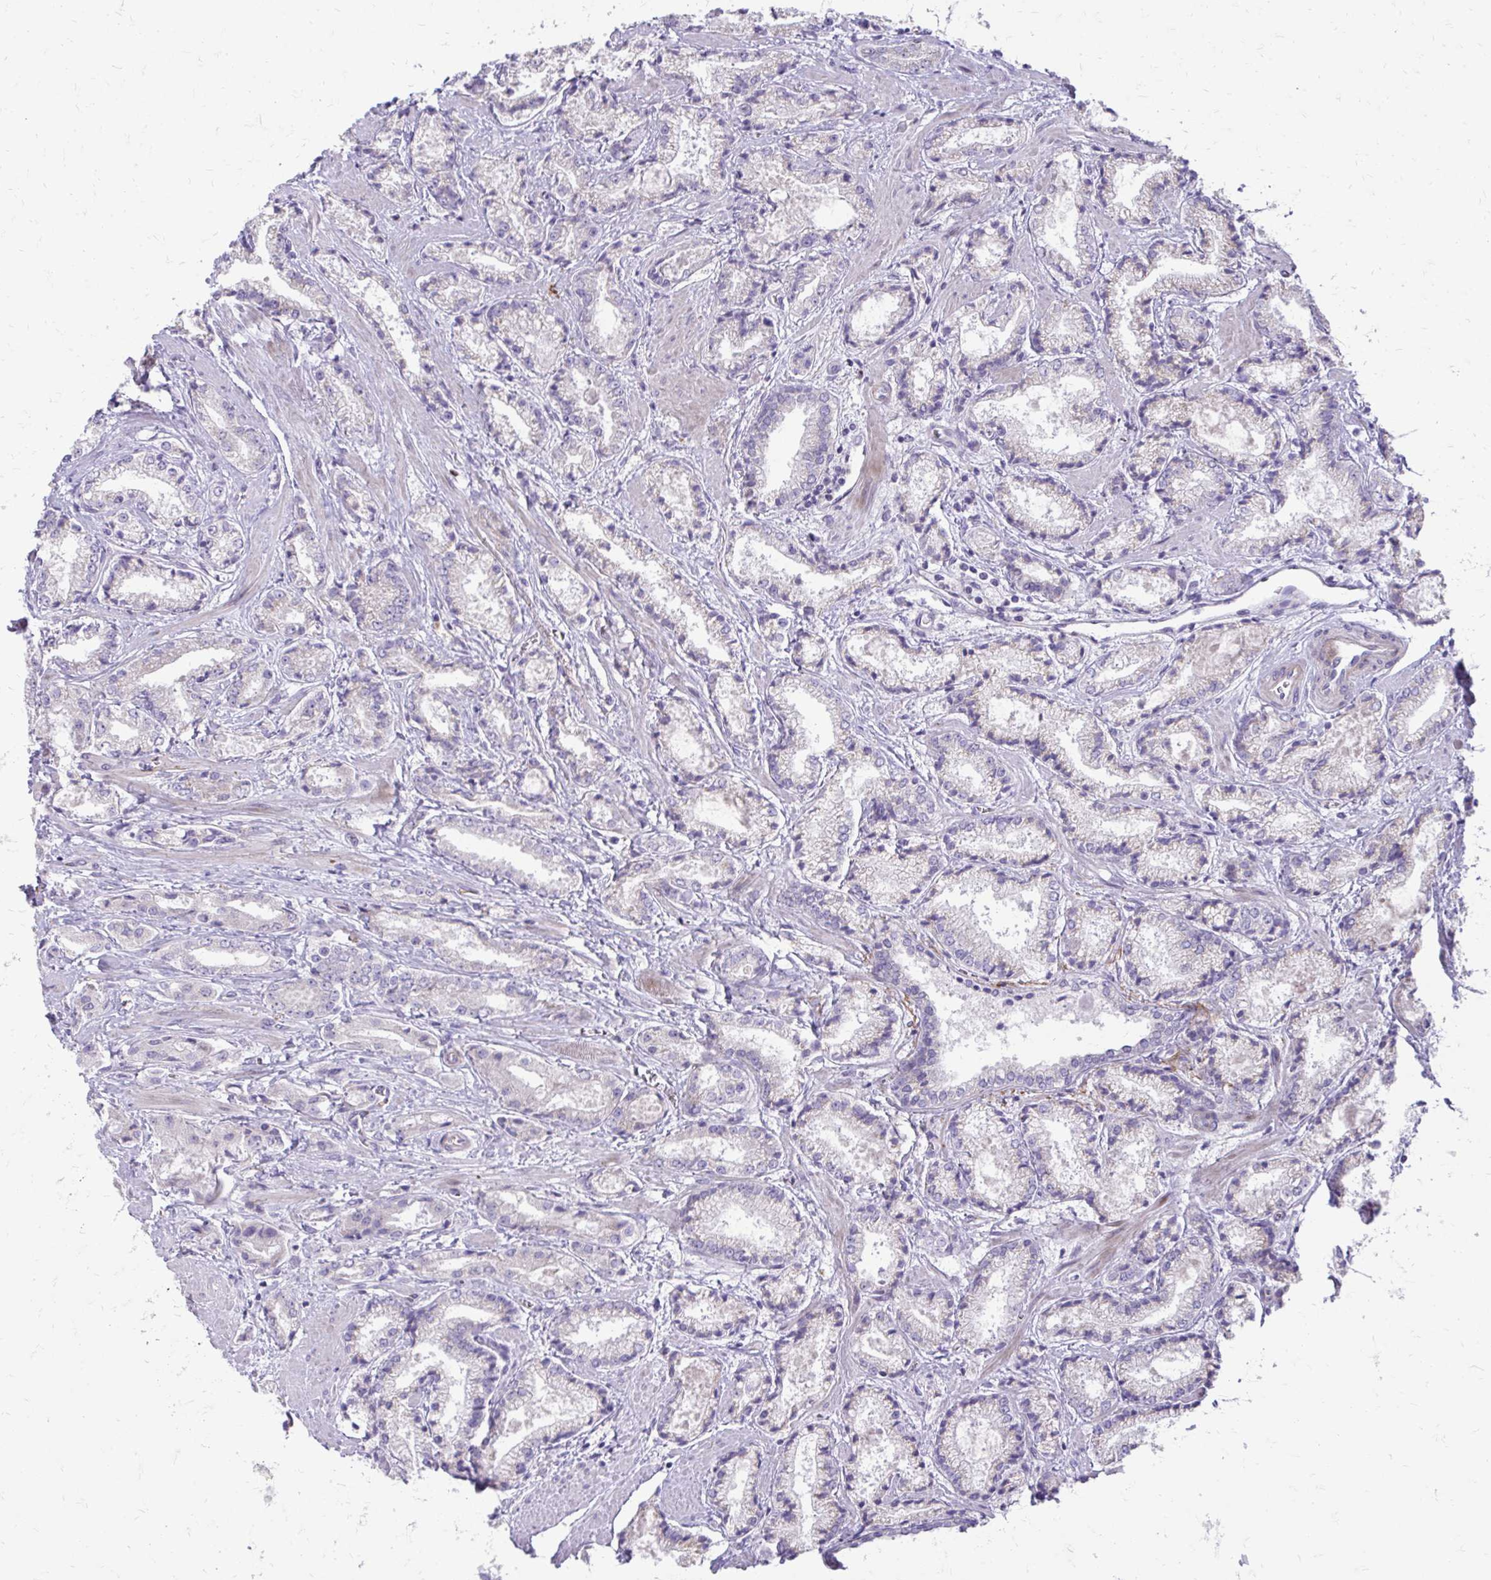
{"staining": {"intensity": "weak", "quantity": "<25%", "location": "cytoplasmic/membranous"}, "tissue": "prostate cancer", "cell_type": "Tumor cells", "image_type": "cancer", "snomed": [{"axis": "morphology", "description": "Adenocarcinoma, High grade"}, {"axis": "topography", "description": "Prostate"}], "caption": "Immunohistochemistry (IHC) histopathology image of human prostate adenocarcinoma (high-grade) stained for a protein (brown), which shows no positivity in tumor cells.", "gene": "FUNDC2", "patient": {"sex": "male", "age": 64}}